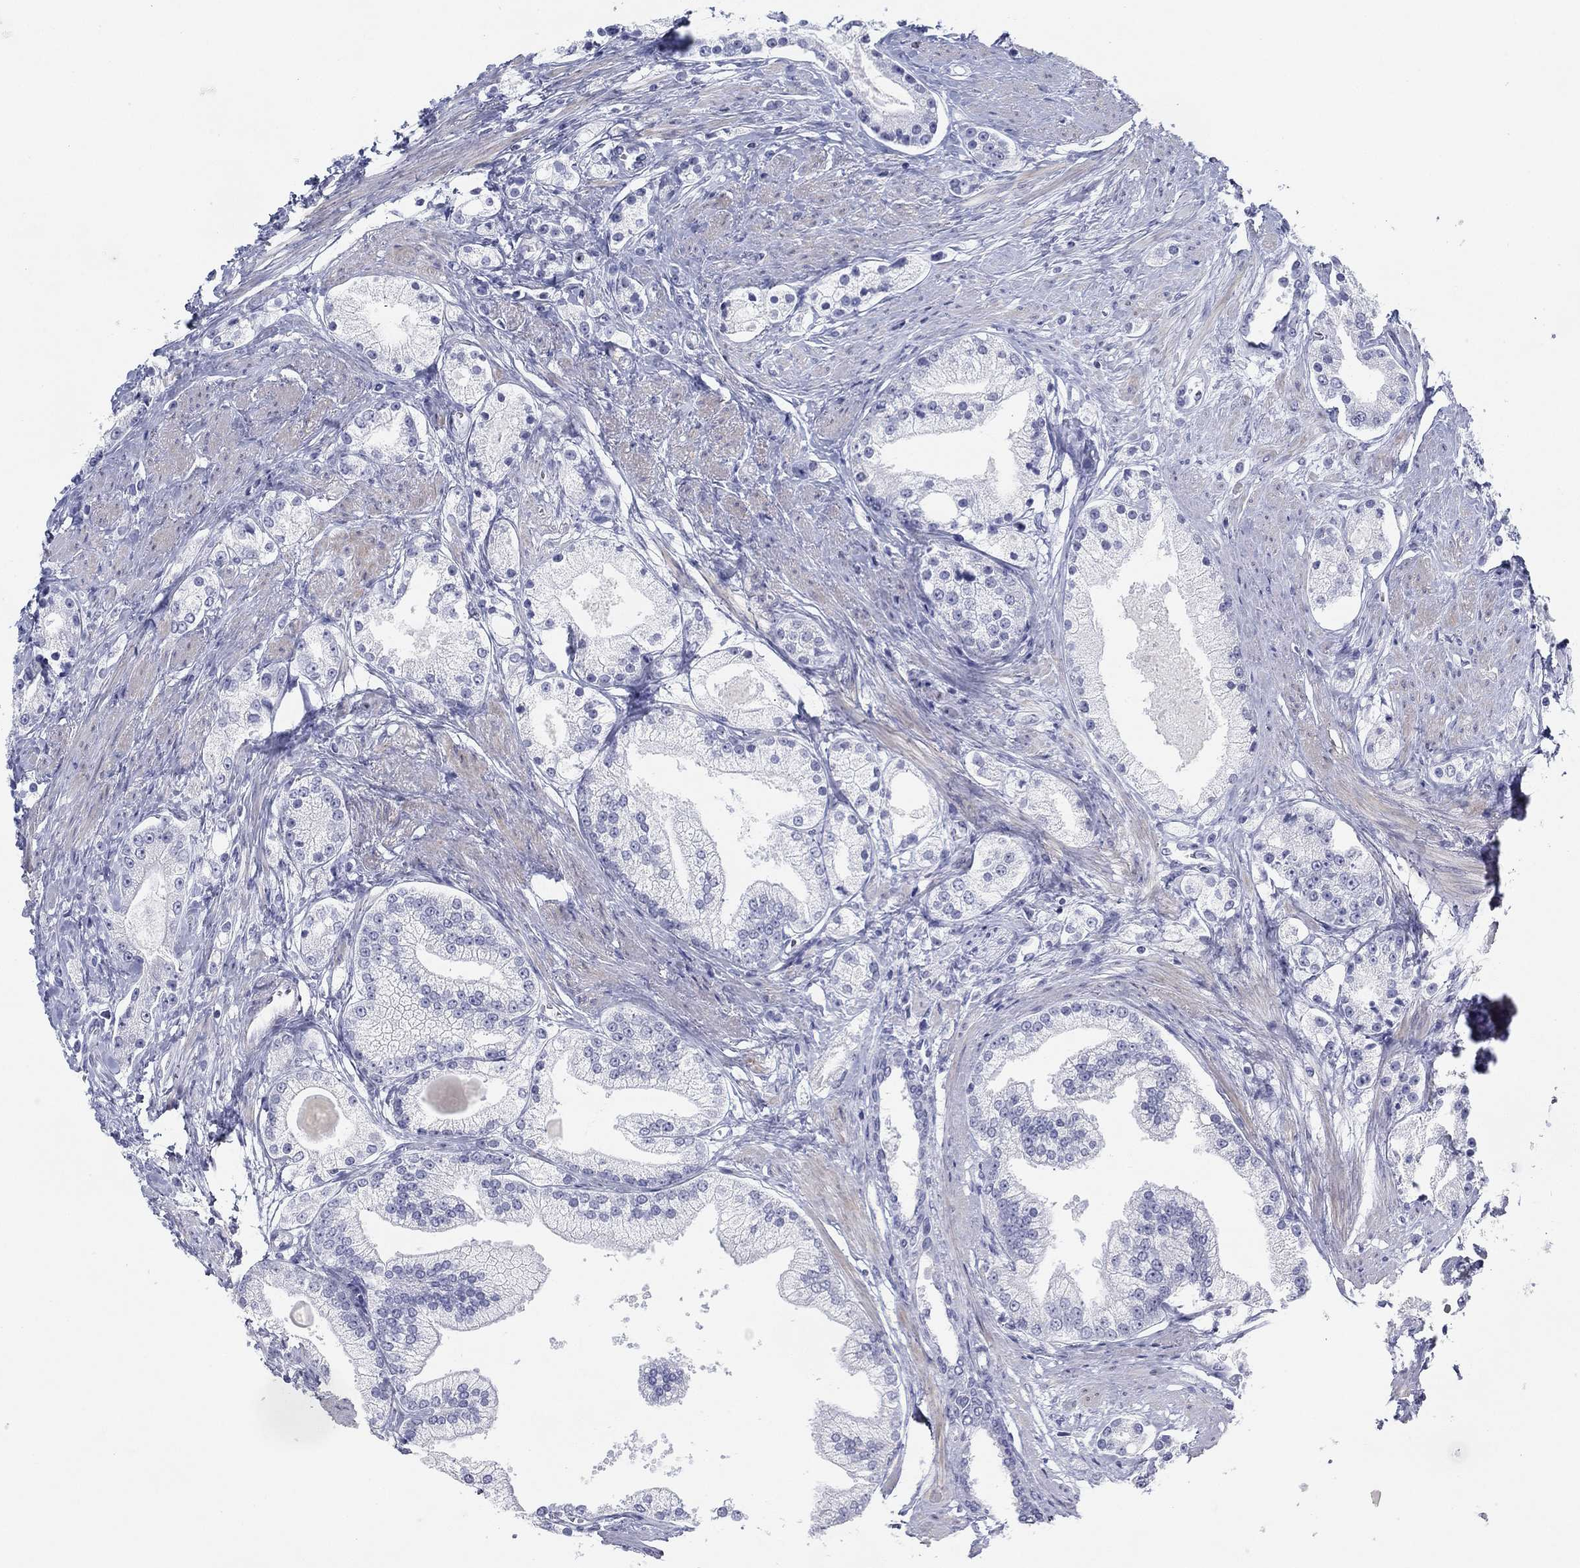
{"staining": {"intensity": "negative", "quantity": "none", "location": "none"}, "tissue": "prostate cancer", "cell_type": "Tumor cells", "image_type": "cancer", "snomed": [{"axis": "morphology", "description": "Adenocarcinoma, NOS"}, {"axis": "topography", "description": "Prostate and seminal vesicle, NOS"}, {"axis": "topography", "description": "Prostate"}], "caption": "Tumor cells show no significant protein staining in prostate cancer (adenocarcinoma). (DAB IHC visualized using brightfield microscopy, high magnification).", "gene": "CD79B", "patient": {"sex": "male", "age": 67}}